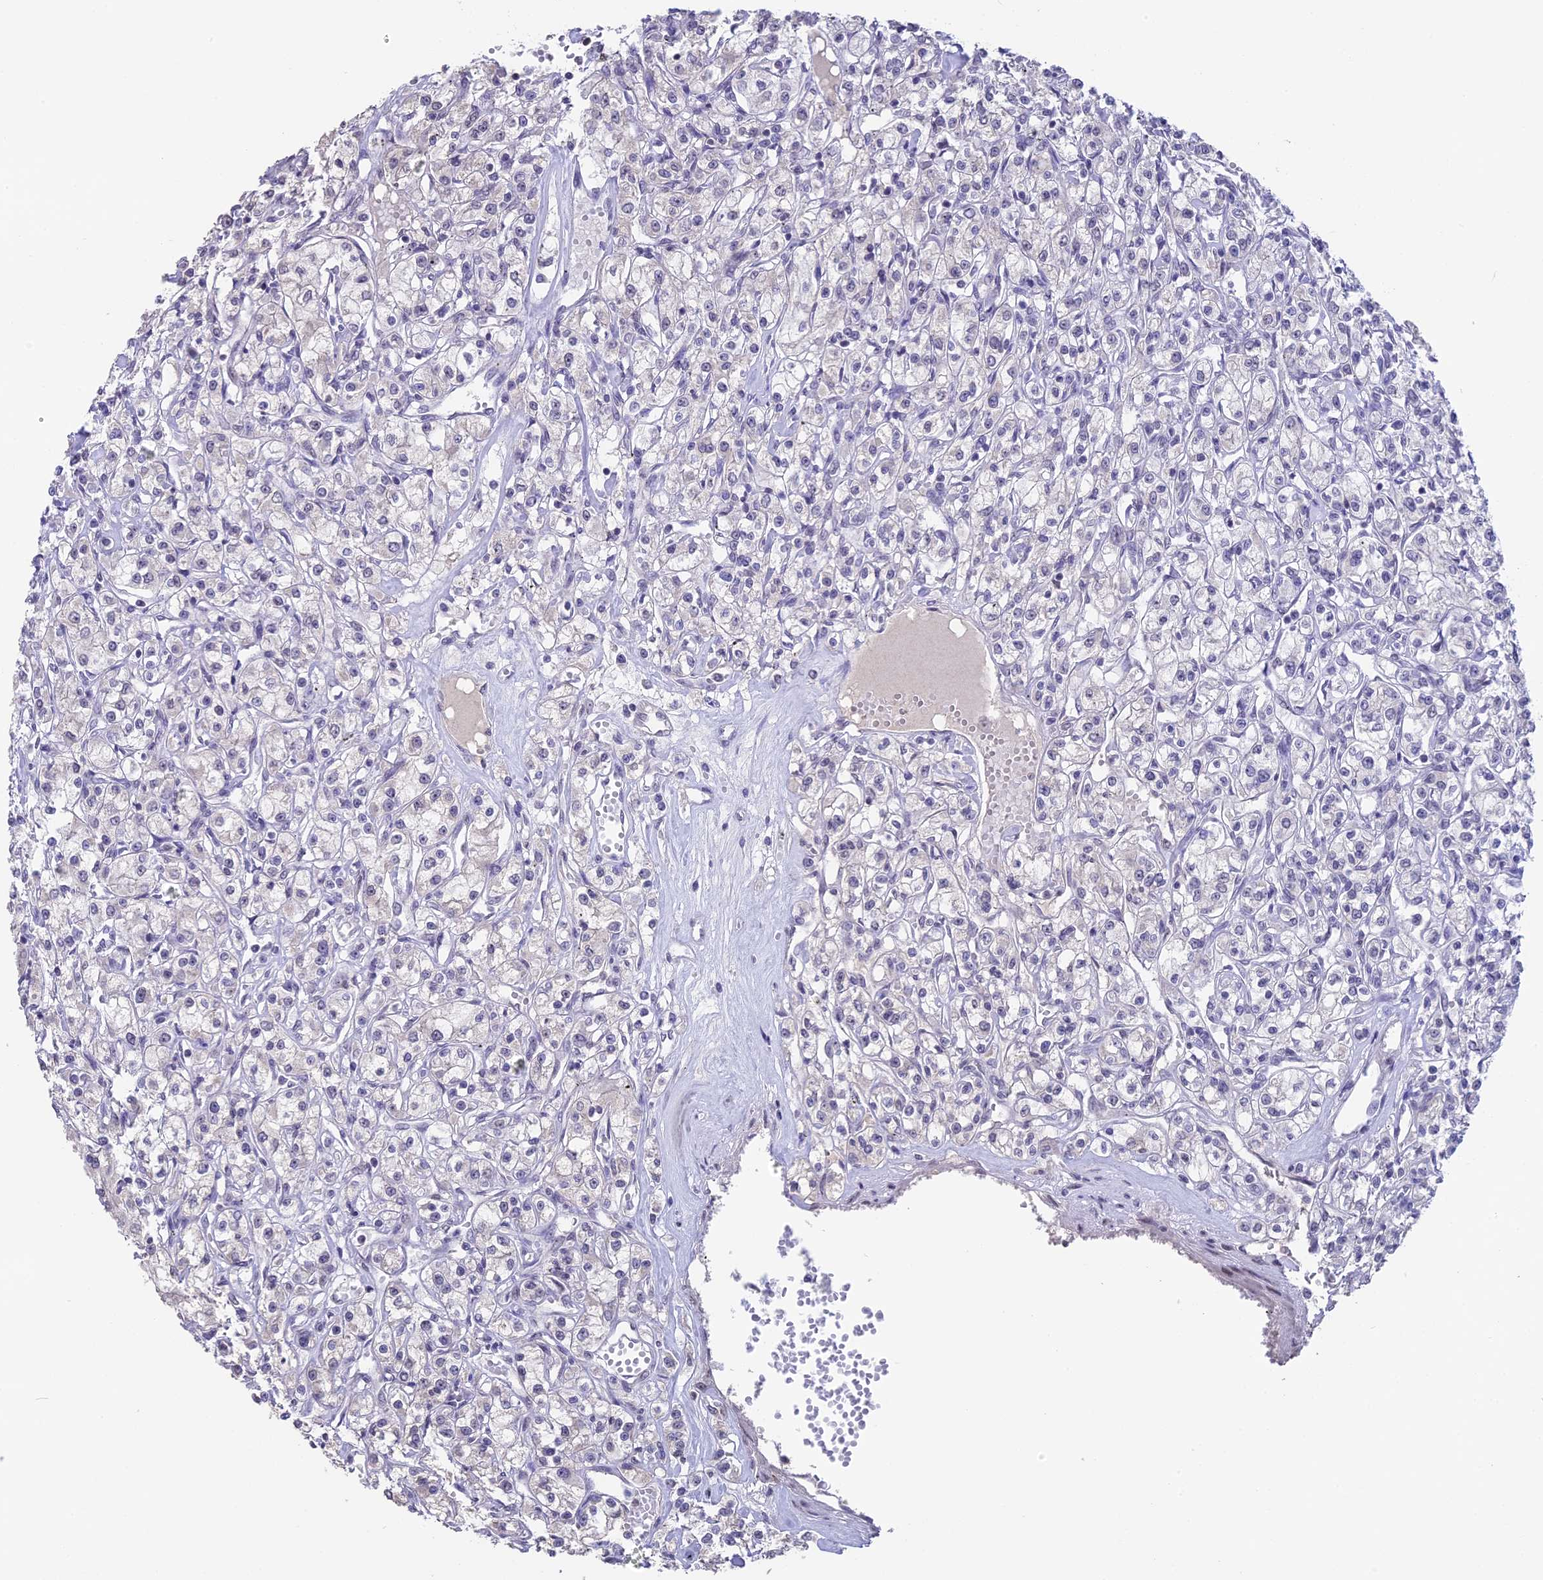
{"staining": {"intensity": "negative", "quantity": "none", "location": "none"}, "tissue": "renal cancer", "cell_type": "Tumor cells", "image_type": "cancer", "snomed": [{"axis": "morphology", "description": "Adenocarcinoma, NOS"}, {"axis": "topography", "description": "Kidney"}], "caption": "There is no significant expression in tumor cells of adenocarcinoma (renal). (Stains: DAB immunohistochemistry with hematoxylin counter stain, Microscopy: brightfield microscopy at high magnification).", "gene": "SETD2", "patient": {"sex": "female", "age": 59}}